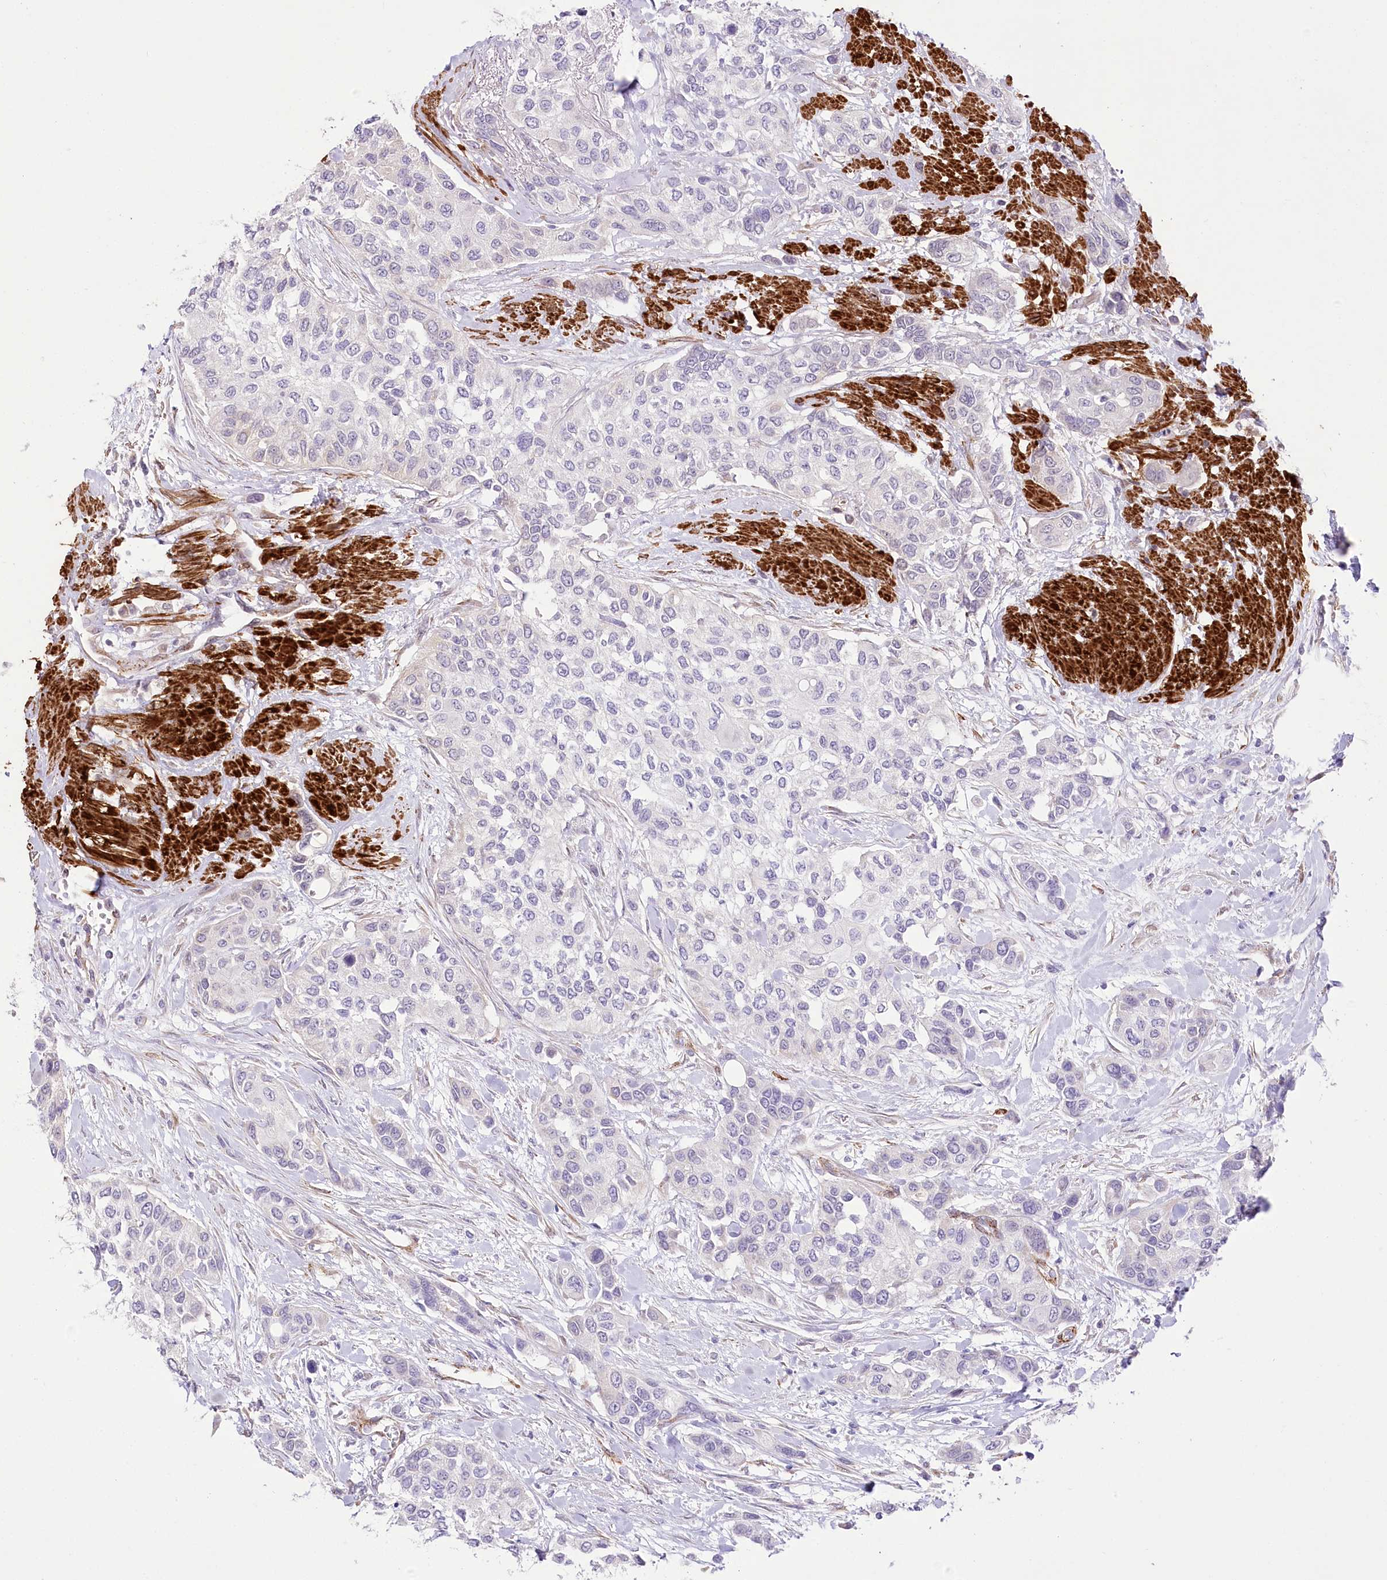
{"staining": {"intensity": "negative", "quantity": "none", "location": "none"}, "tissue": "urothelial cancer", "cell_type": "Tumor cells", "image_type": "cancer", "snomed": [{"axis": "morphology", "description": "Normal tissue, NOS"}, {"axis": "morphology", "description": "Urothelial carcinoma, High grade"}, {"axis": "topography", "description": "Vascular tissue"}, {"axis": "topography", "description": "Urinary bladder"}], "caption": "Urothelial cancer was stained to show a protein in brown. There is no significant positivity in tumor cells.", "gene": "SYNPO2", "patient": {"sex": "female", "age": 56}}